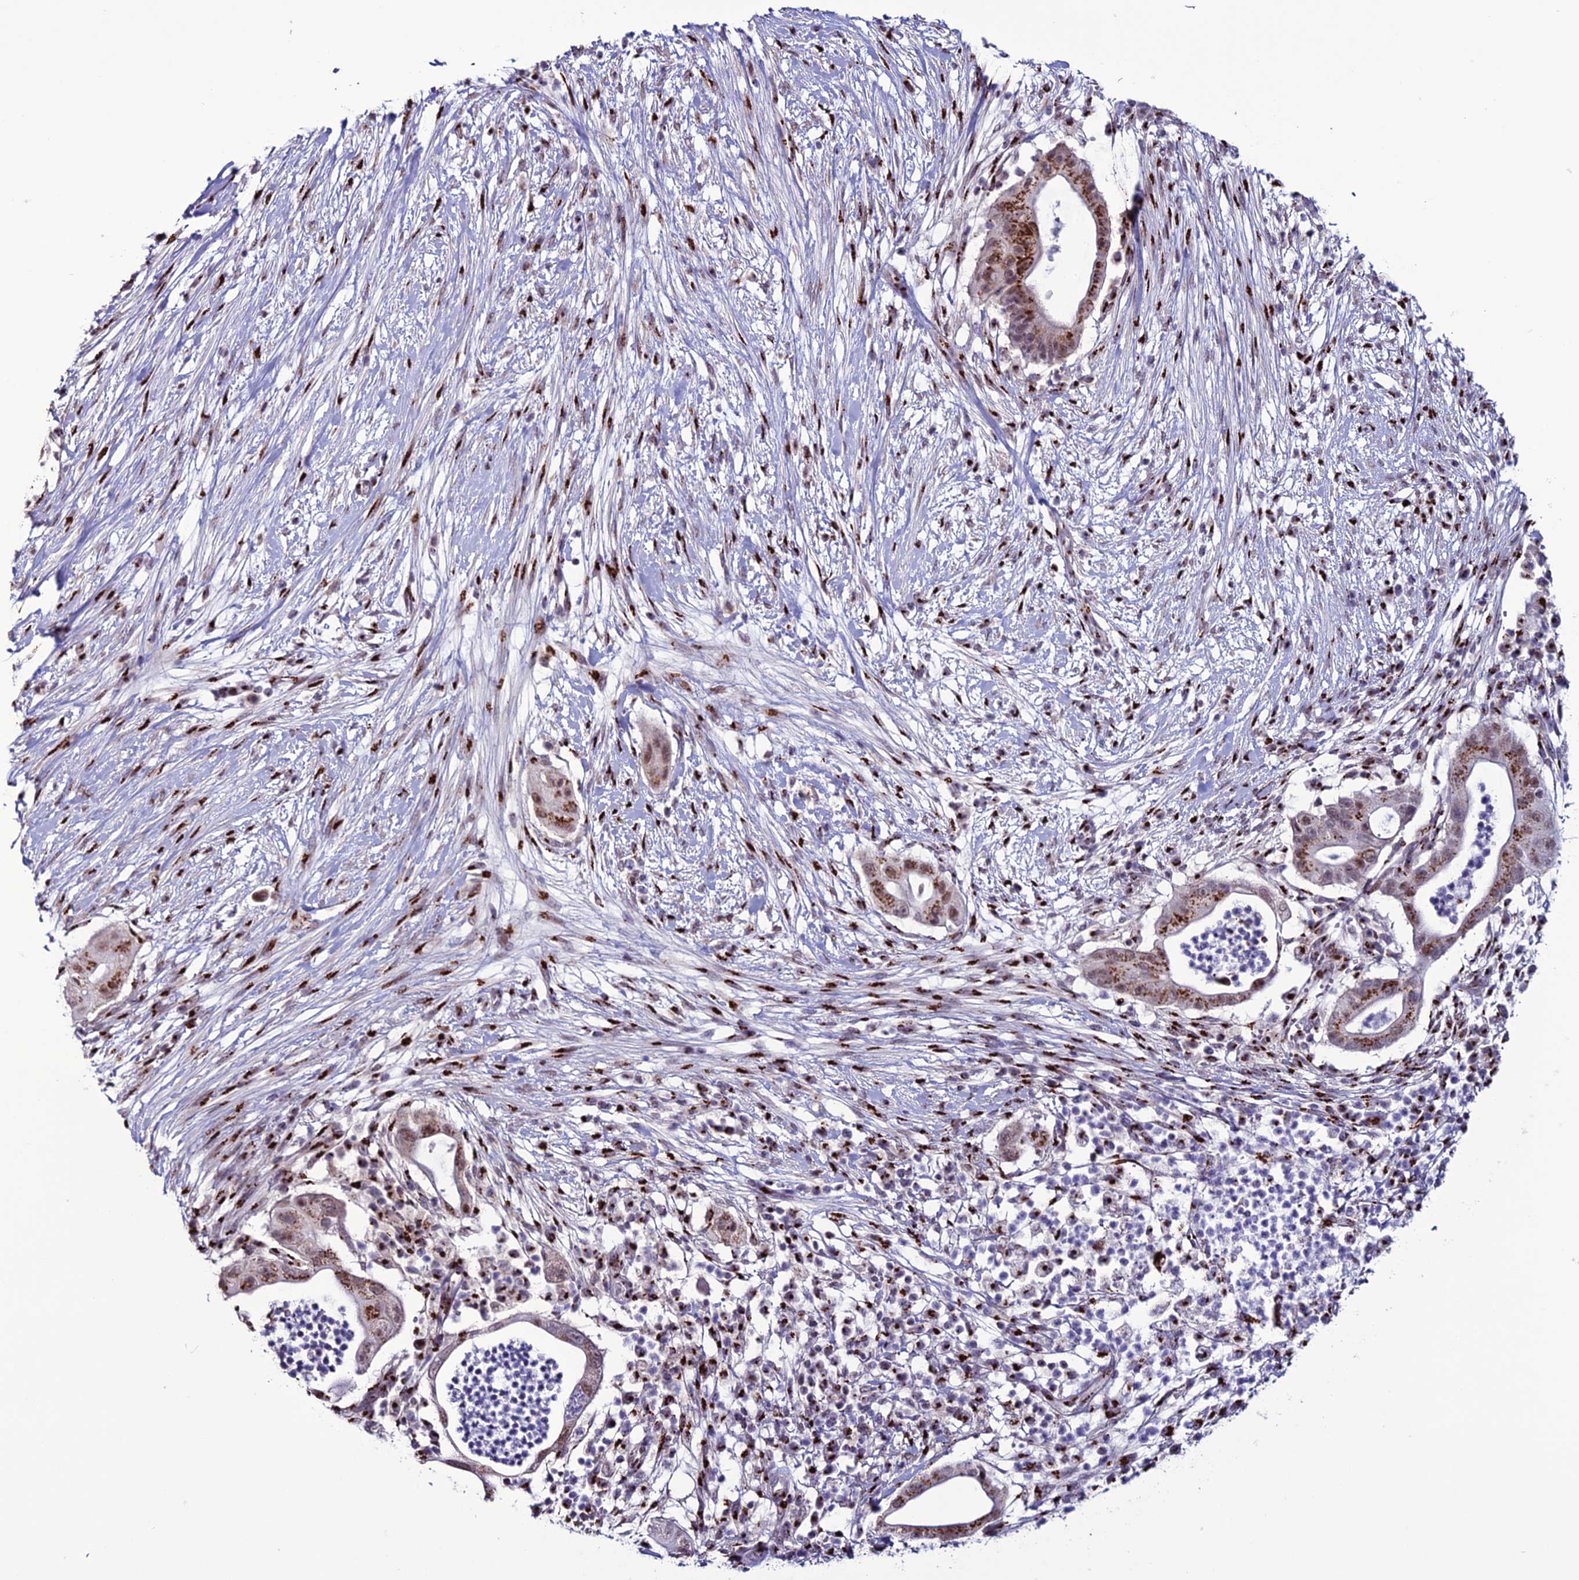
{"staining": {"intensity": "strong", "quantity": "25%-75%", "location": "cytoplasmic/membranous,nuclear"}, "tissue": "pancreatic cancer", "cell_type": "Tumor cells", "image_type": "cancer", "snomed": [{"axis": "morphology", "description": "Adenocarcinoma, NOS"}, {"axis": "topography", "description": "Pancreas"}], "caption": "Pancreatic cancer tissue reveals strong cytoplasmic/membranous and nuclear staining in about 25%-75% of tumor cells, visualized by immunohistochemistry.", "gene": "PLEKHA4", "patient": {"sex": "male", "age": 68}}